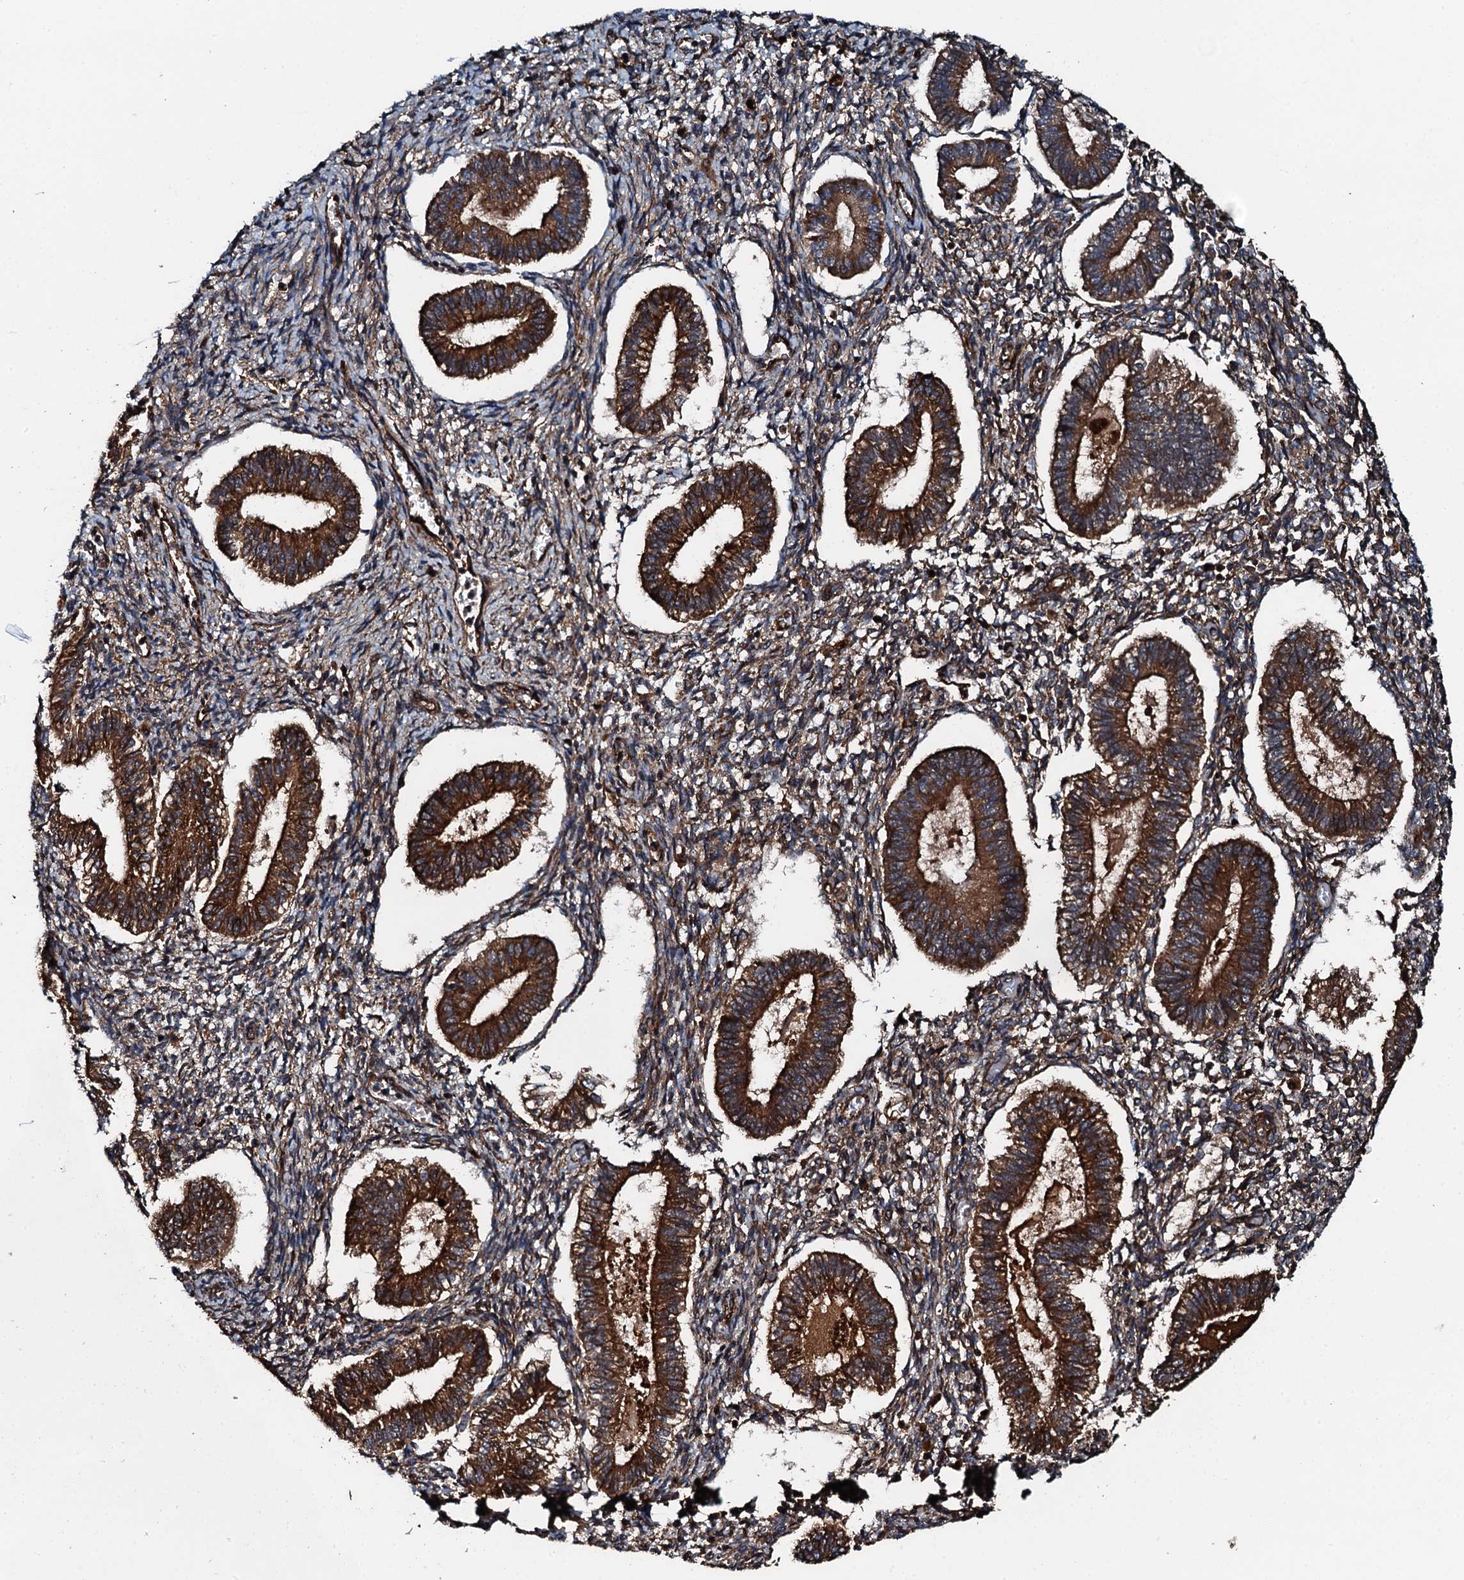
{"staining": {"intensity": "strong", "quantity": "25%-75%", "location": "cytoplasmic/membranous"}, "tissue": "endometrium", "cell_type": "Cells in endometrial stroma", "image_type": "normal", "snomed": [{"axis": "morphology", "description": "Normal tissue, NOS"}, {"axis": "topography", "description": "Endometrium"}], "caption": "IHC photomicrograph of unremarkable endometrium stained for a protein (brown), which displays high levels of strong cytoplasmic/membranous positivity in approximately 25%-75% of cells in endometrial stroma.", "gene": "FLYWCH1", "patient": {"sex": "female", "age": 25}}